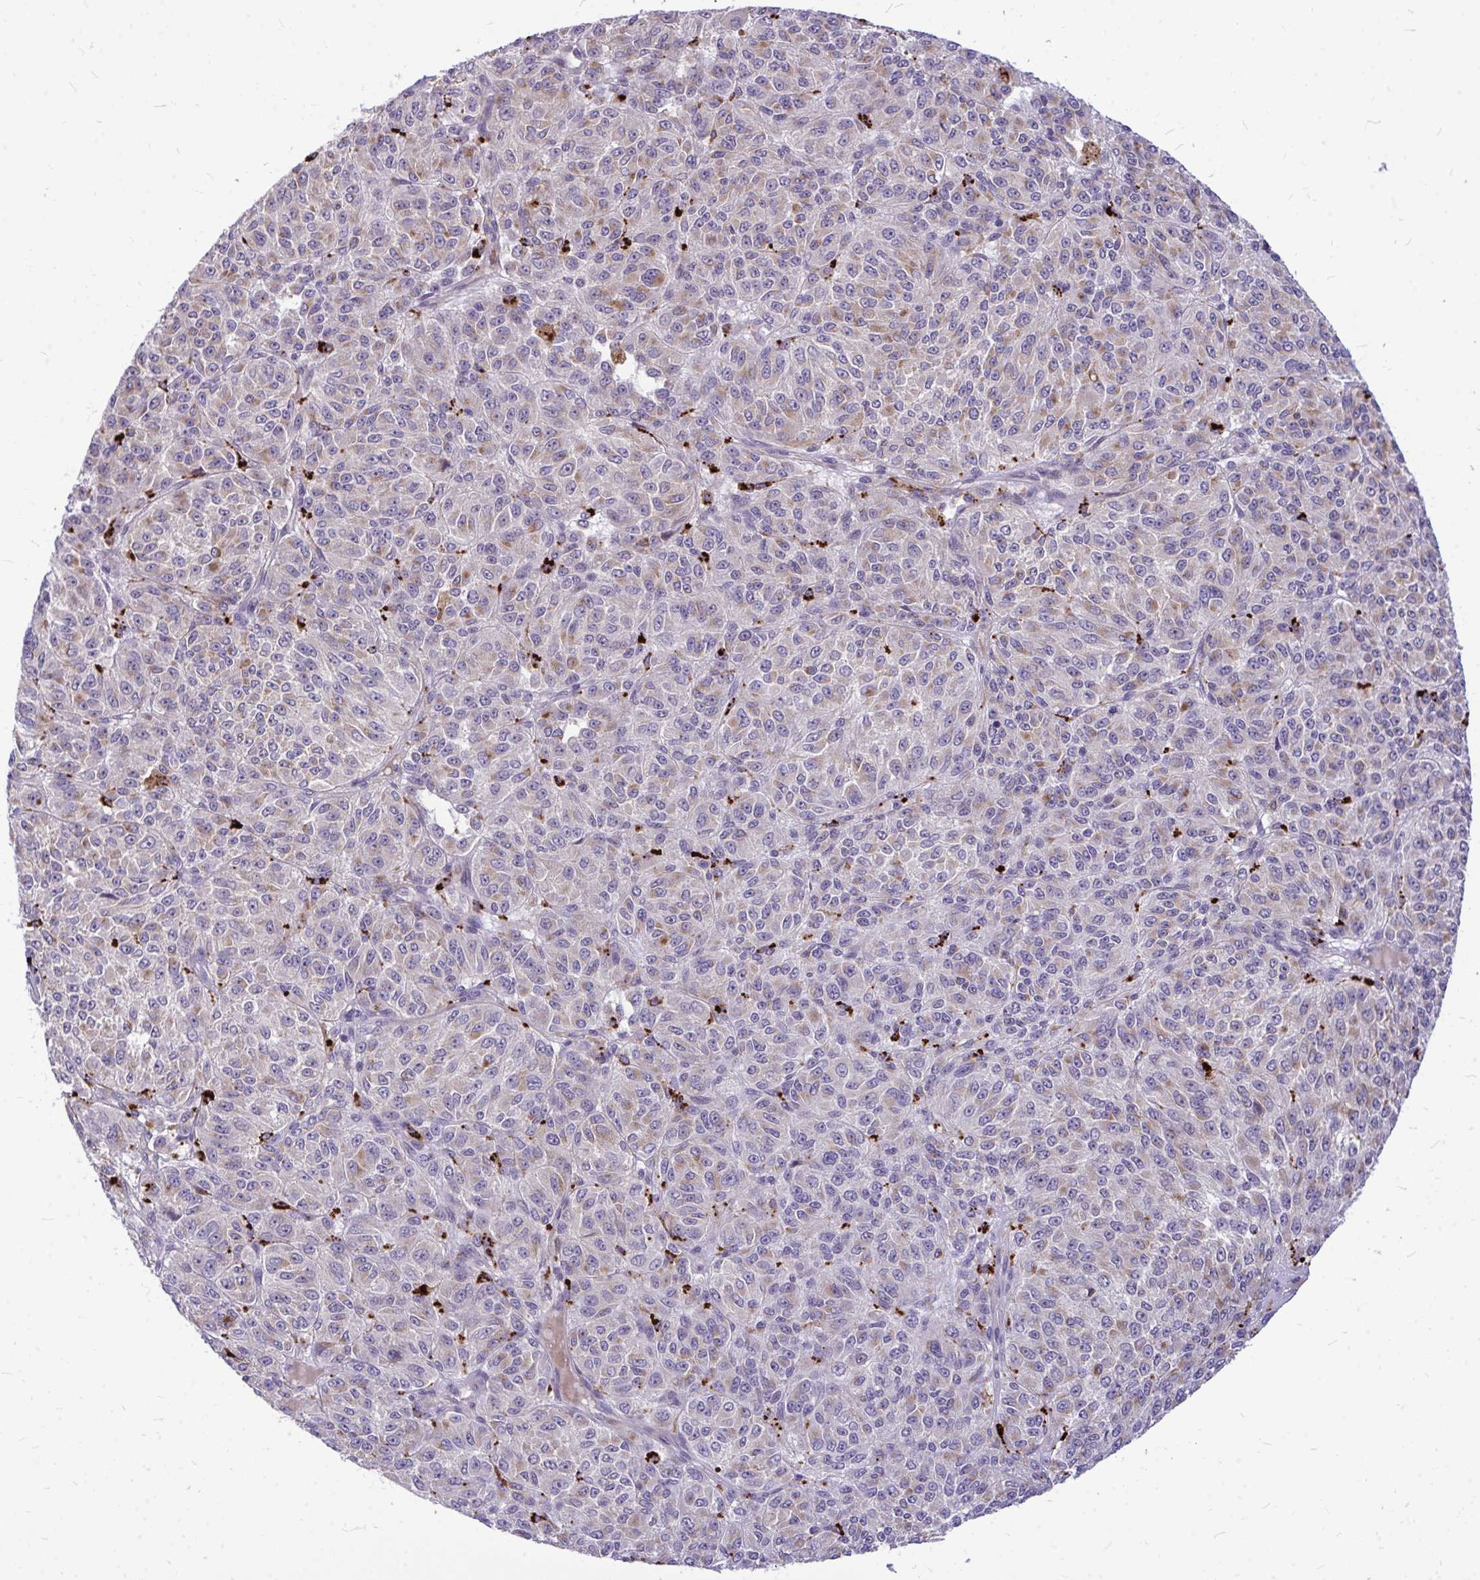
{"staining": {"intensity": "weak", "quantity": "<25%", "location": "cytoplasmic/membranous"}, "tissue": "melanoma", "cell_type": "Tumor cells", "image_type": "cancer", "snomed": [{"axis": "morphology", "description": "Malignant melanoma, Metastatic site"}, {"axis": "topography", "description": "Brain"}], "caption": "Immunohistochemistry of melanoma demonstrates no positivity in tumor cells. (Immunohistochemistry (ihc), brightfield microscopy, high magnification).", "gene": "ZSCAN25", "patient": {"sex": "female", "age": 56}}